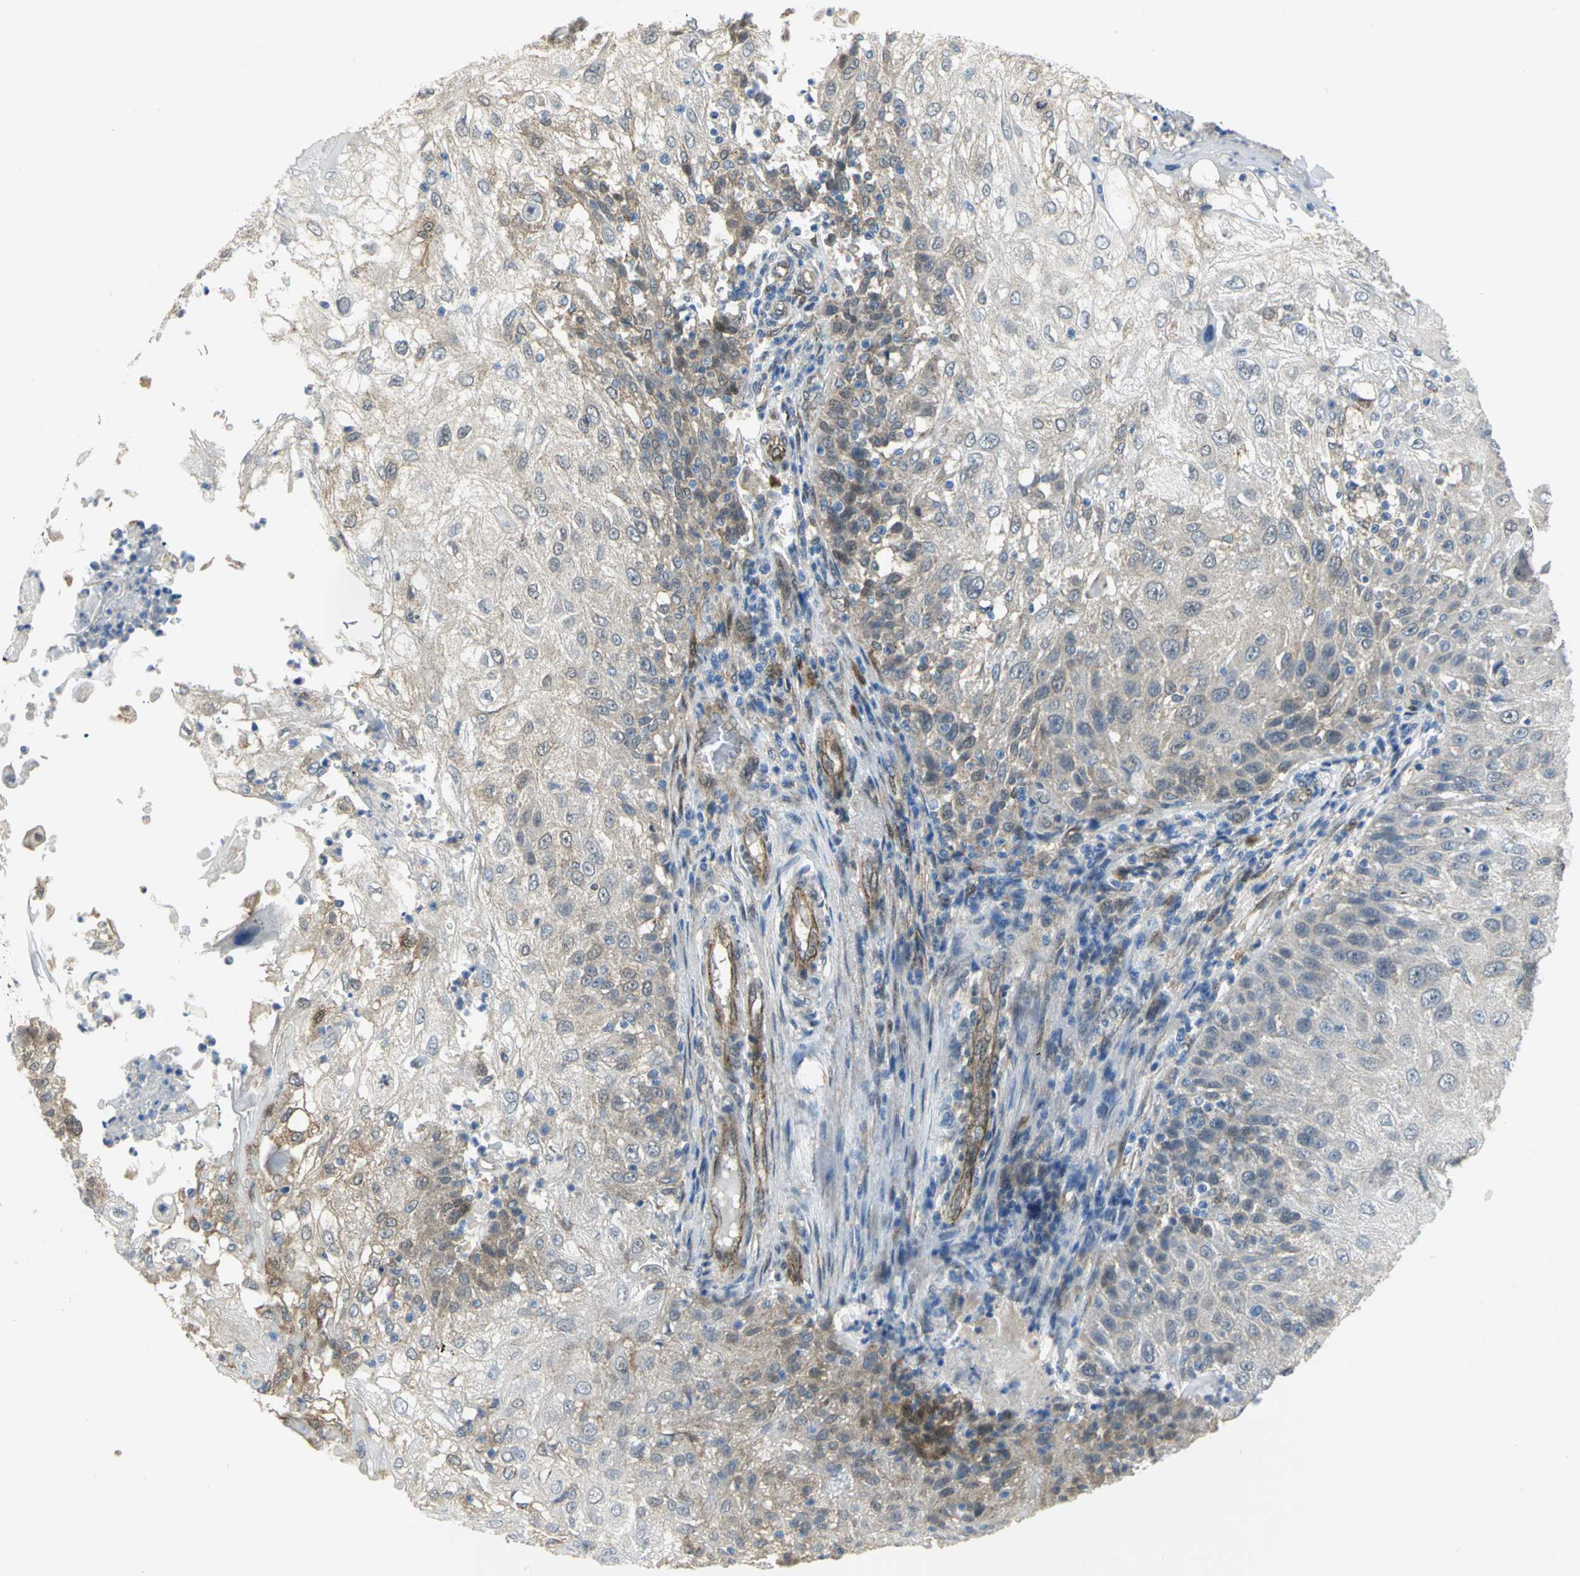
{"staining": {"intensity": "weak", "quantity": "<25%", "location": "cytoplasmic/membranous"}, "tissue": "skin cancer", "cell_type": "Tumor cells", "image_type": "cancer", "snomed": [{"axis": "morphology", "description": "Normal tissue, NOS"}, {"axis": "morphology", "description": "Squamous cell carcinoma, NOS"}, {"axis": "topography", "description": "Skin"}], "caption": "Immunohistochemistry (IHC) photomicrograph of skin cancer (squamous cell carcinoma) stained for a protein (brown), which reveals no staining in tumor cells.", "gene": "PGM3", "patient": {"sex": "female", "age": 83}}